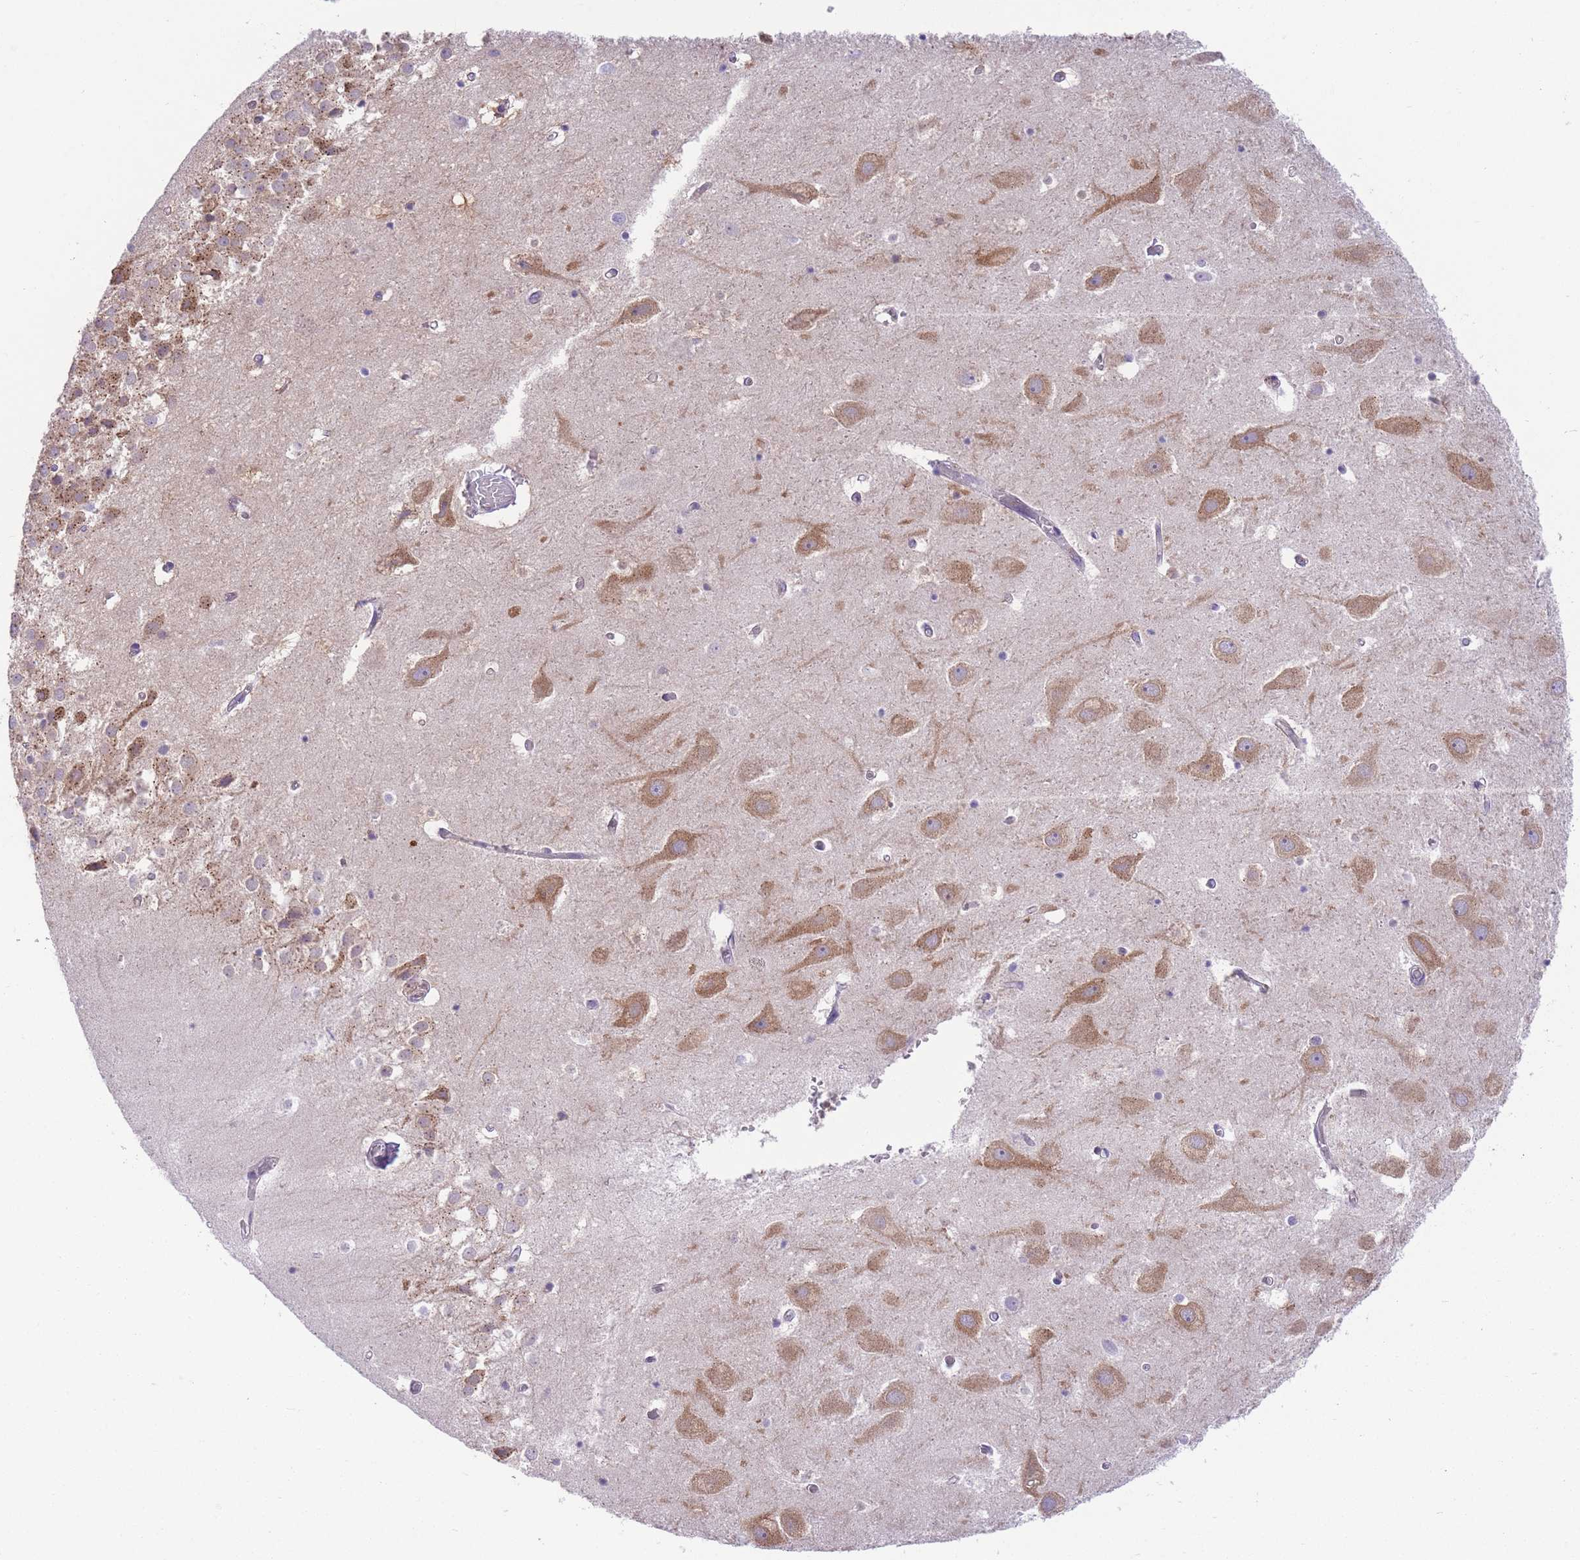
{"staining": {"intensity": "negative", "quantity": "none", "location": "none"}, "tissue": "hippocampus", "cell_type": "Glial cells", "image_type": "normal", "snomed": [{"axis": "morphology", "description": "Normal tissue, NOS"}, {"axis": "topography", "description": "Hippocampus"}], "caption": "Hippocampus stained for a protein using immunohistochemistry shows no staining glial cells.", "gene": "PRKAR1A", "patient": {"sex": "female", "age": 52}}